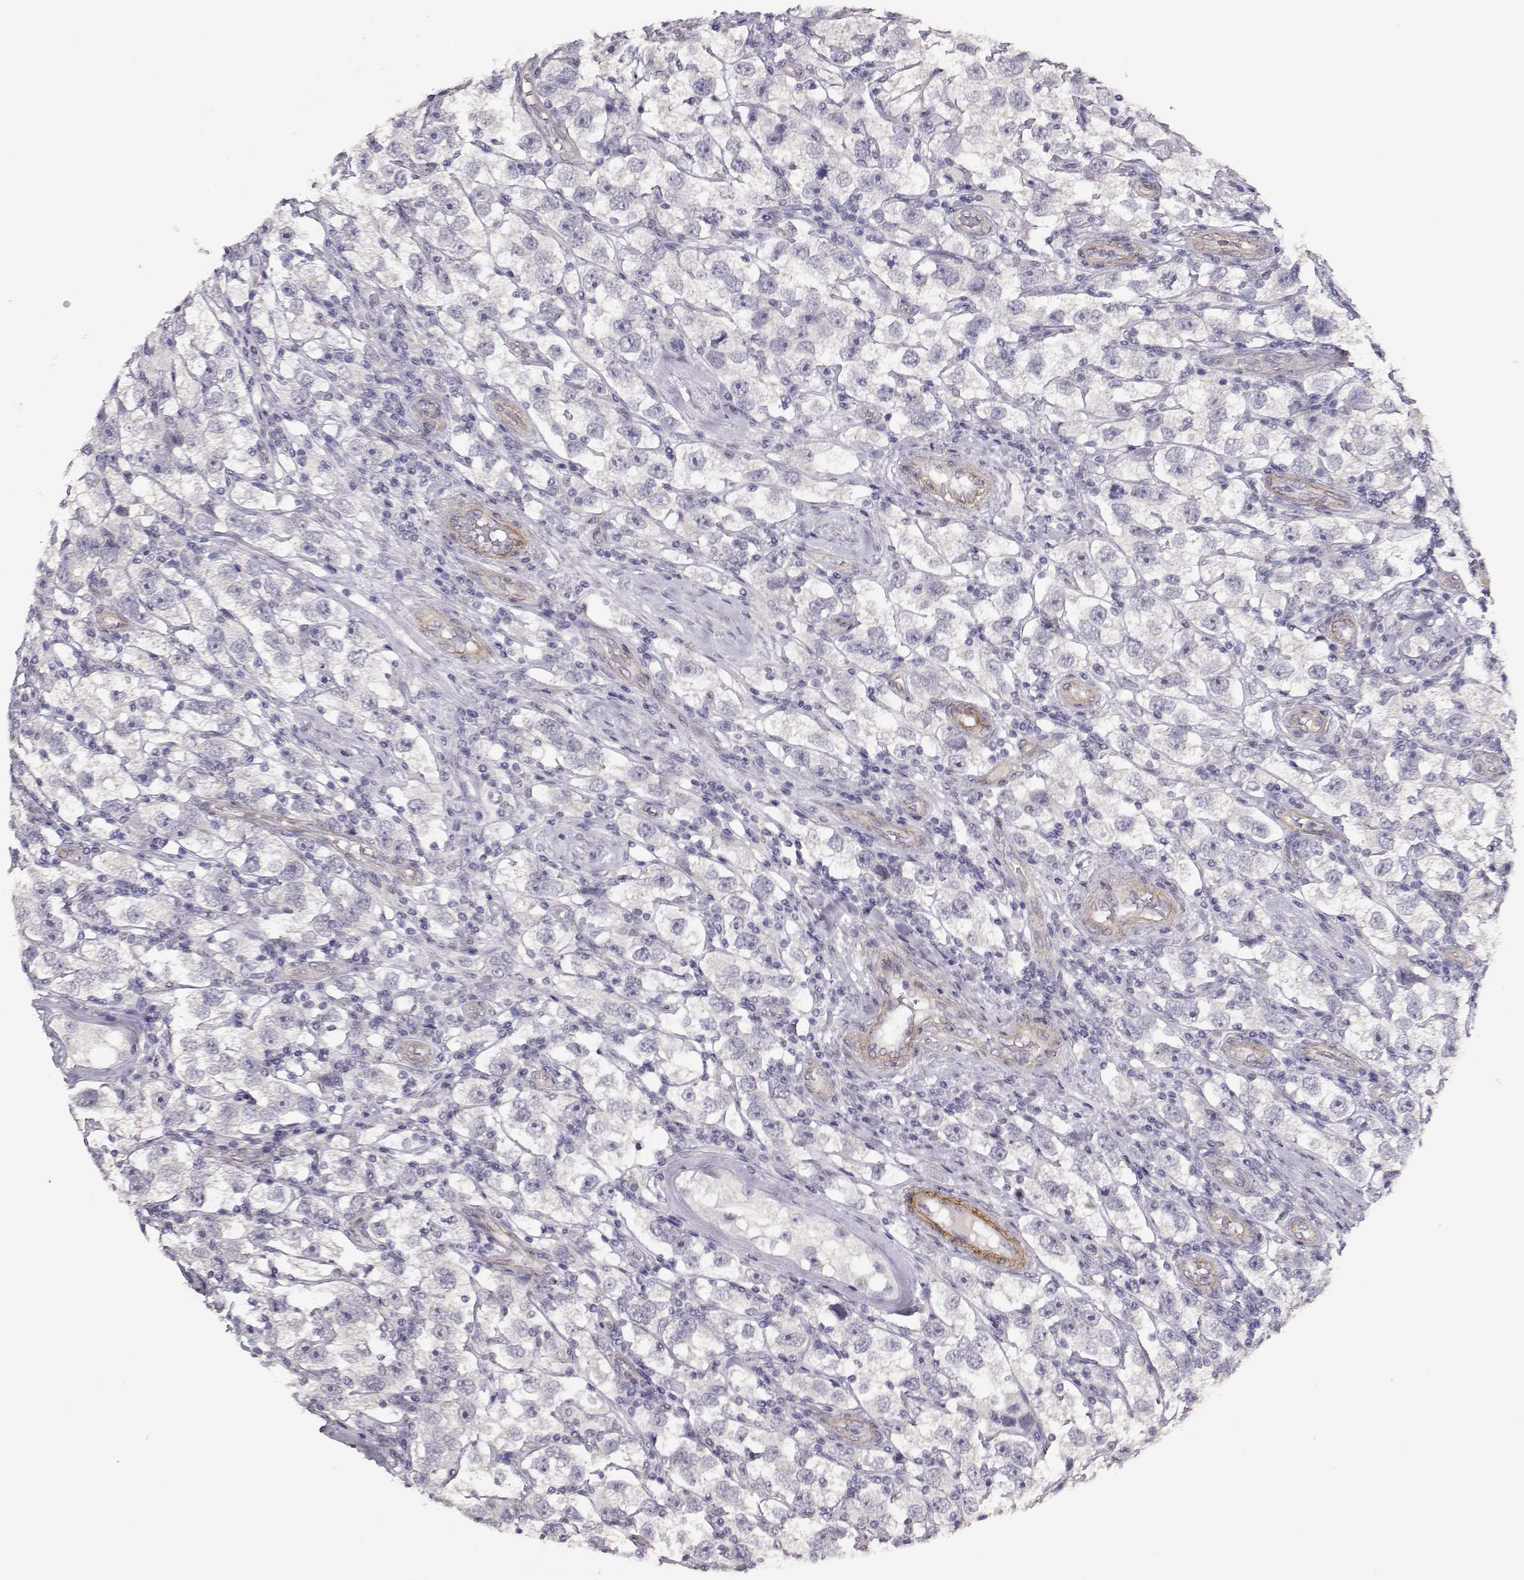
{"staining": {"intensity": "negative", "quantity": "none", "location": "none"}, "tissue": "testis cancer", "cell_type": "Tumor cells", "image_type": "cancer", "snomed": [{"axis": "morphology", "description": "Seminoma, NOS"}, {"axis": "topography", "description": "Testis"}], "caption": "Testis cancer (seminoma) stained for a protein using immunohistochemistry demonstrates no positivity tumor cells.", "gene": "LAMA5", "patient": {"sex": "male", "age": 26}}